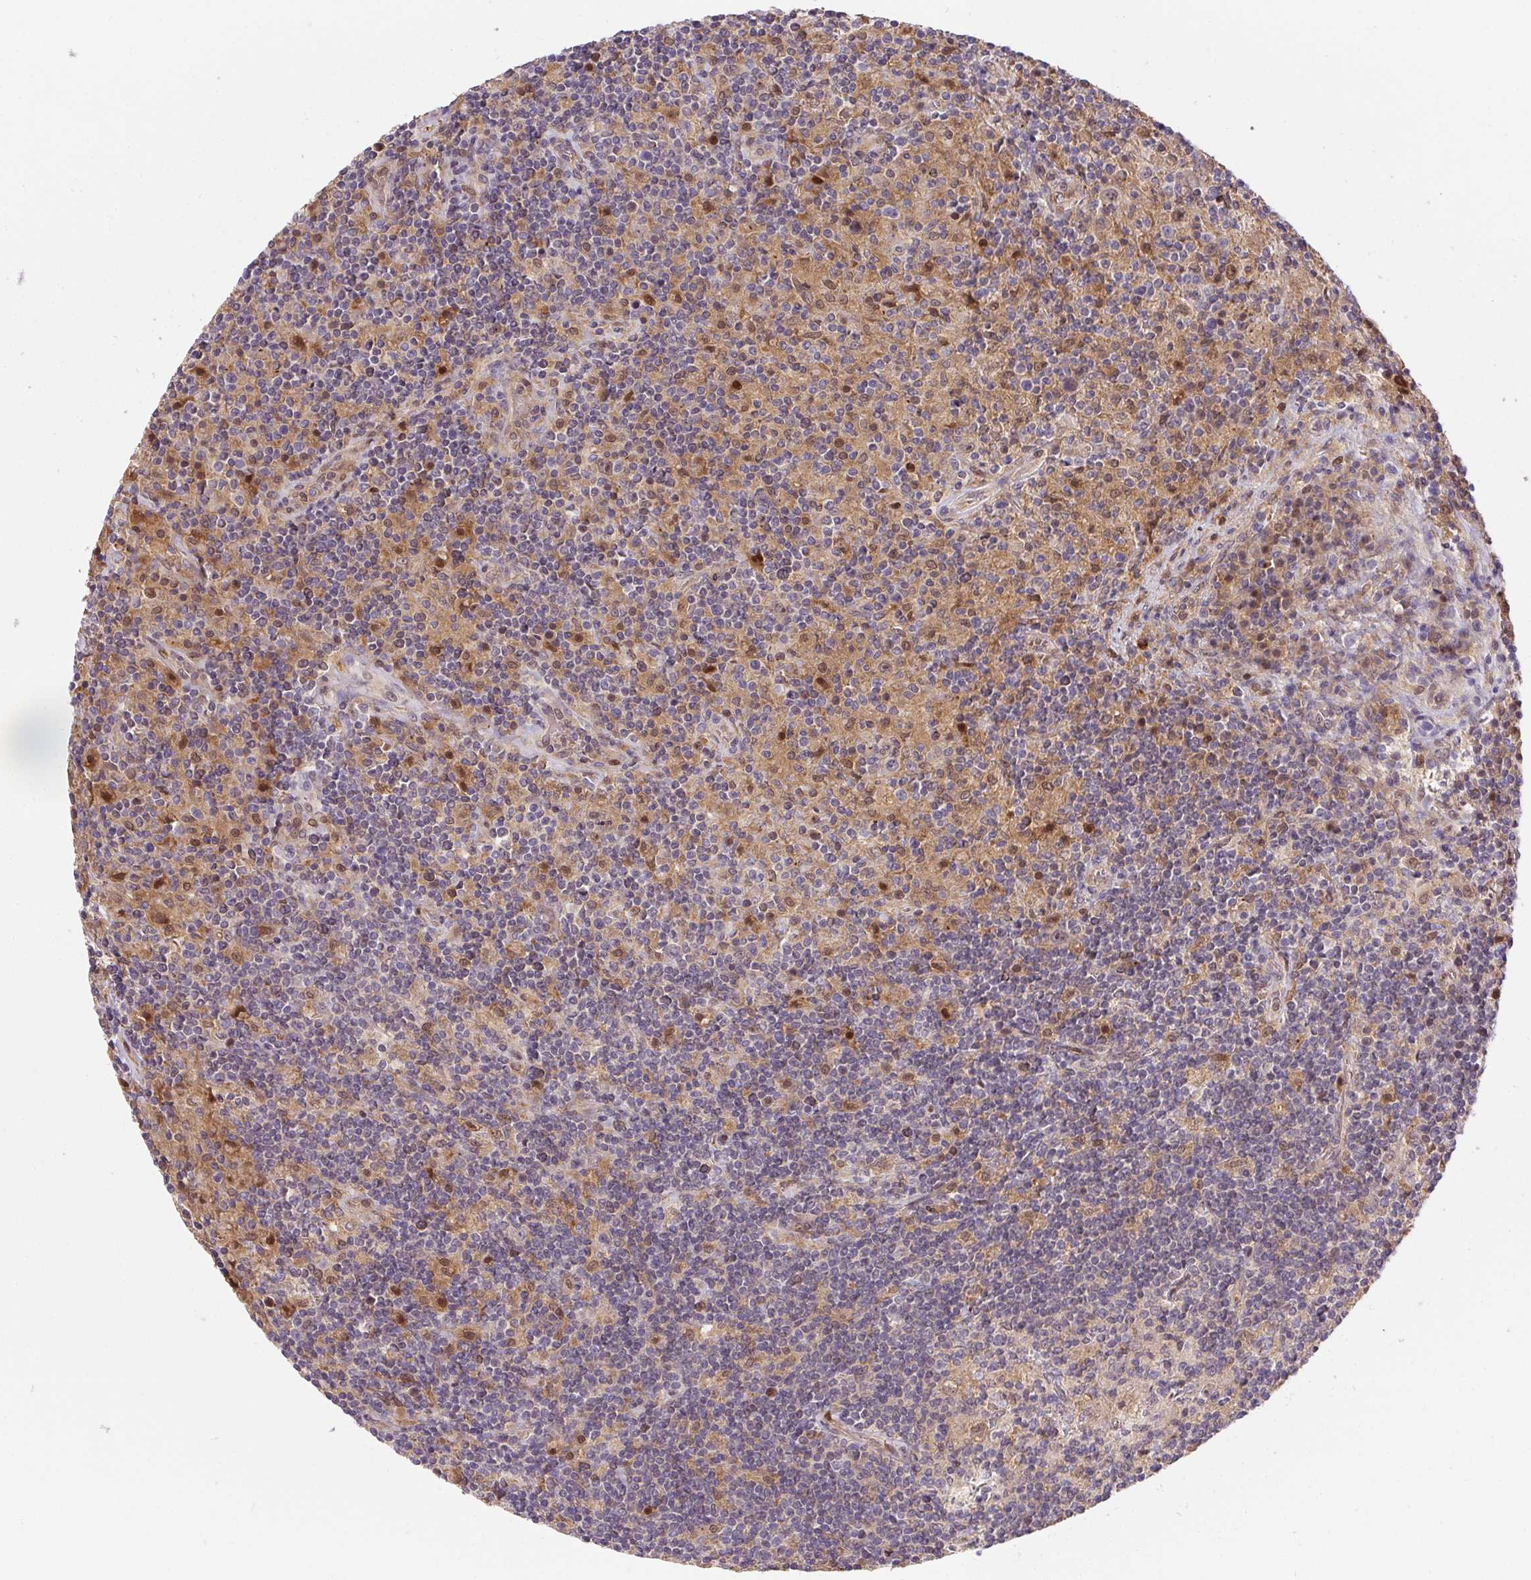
{"staining": {"intensity": "negative", "quantity": "none", "location": "none"}, "tissue": "lymphoma", "cell_type": "Tumor cells", "image_type": "cancer", "snomed": [{"axis": "morphology", "description": "Hodgkin's disease, NOS"}, {"axis": "topography", "description": "Lymph node"}], "caption": "Micrograph shows no significant protein positivity in tumor cells of lymphoma.", "gene": "NUDT16", "patient": {"sex": "male", "age": 70}}